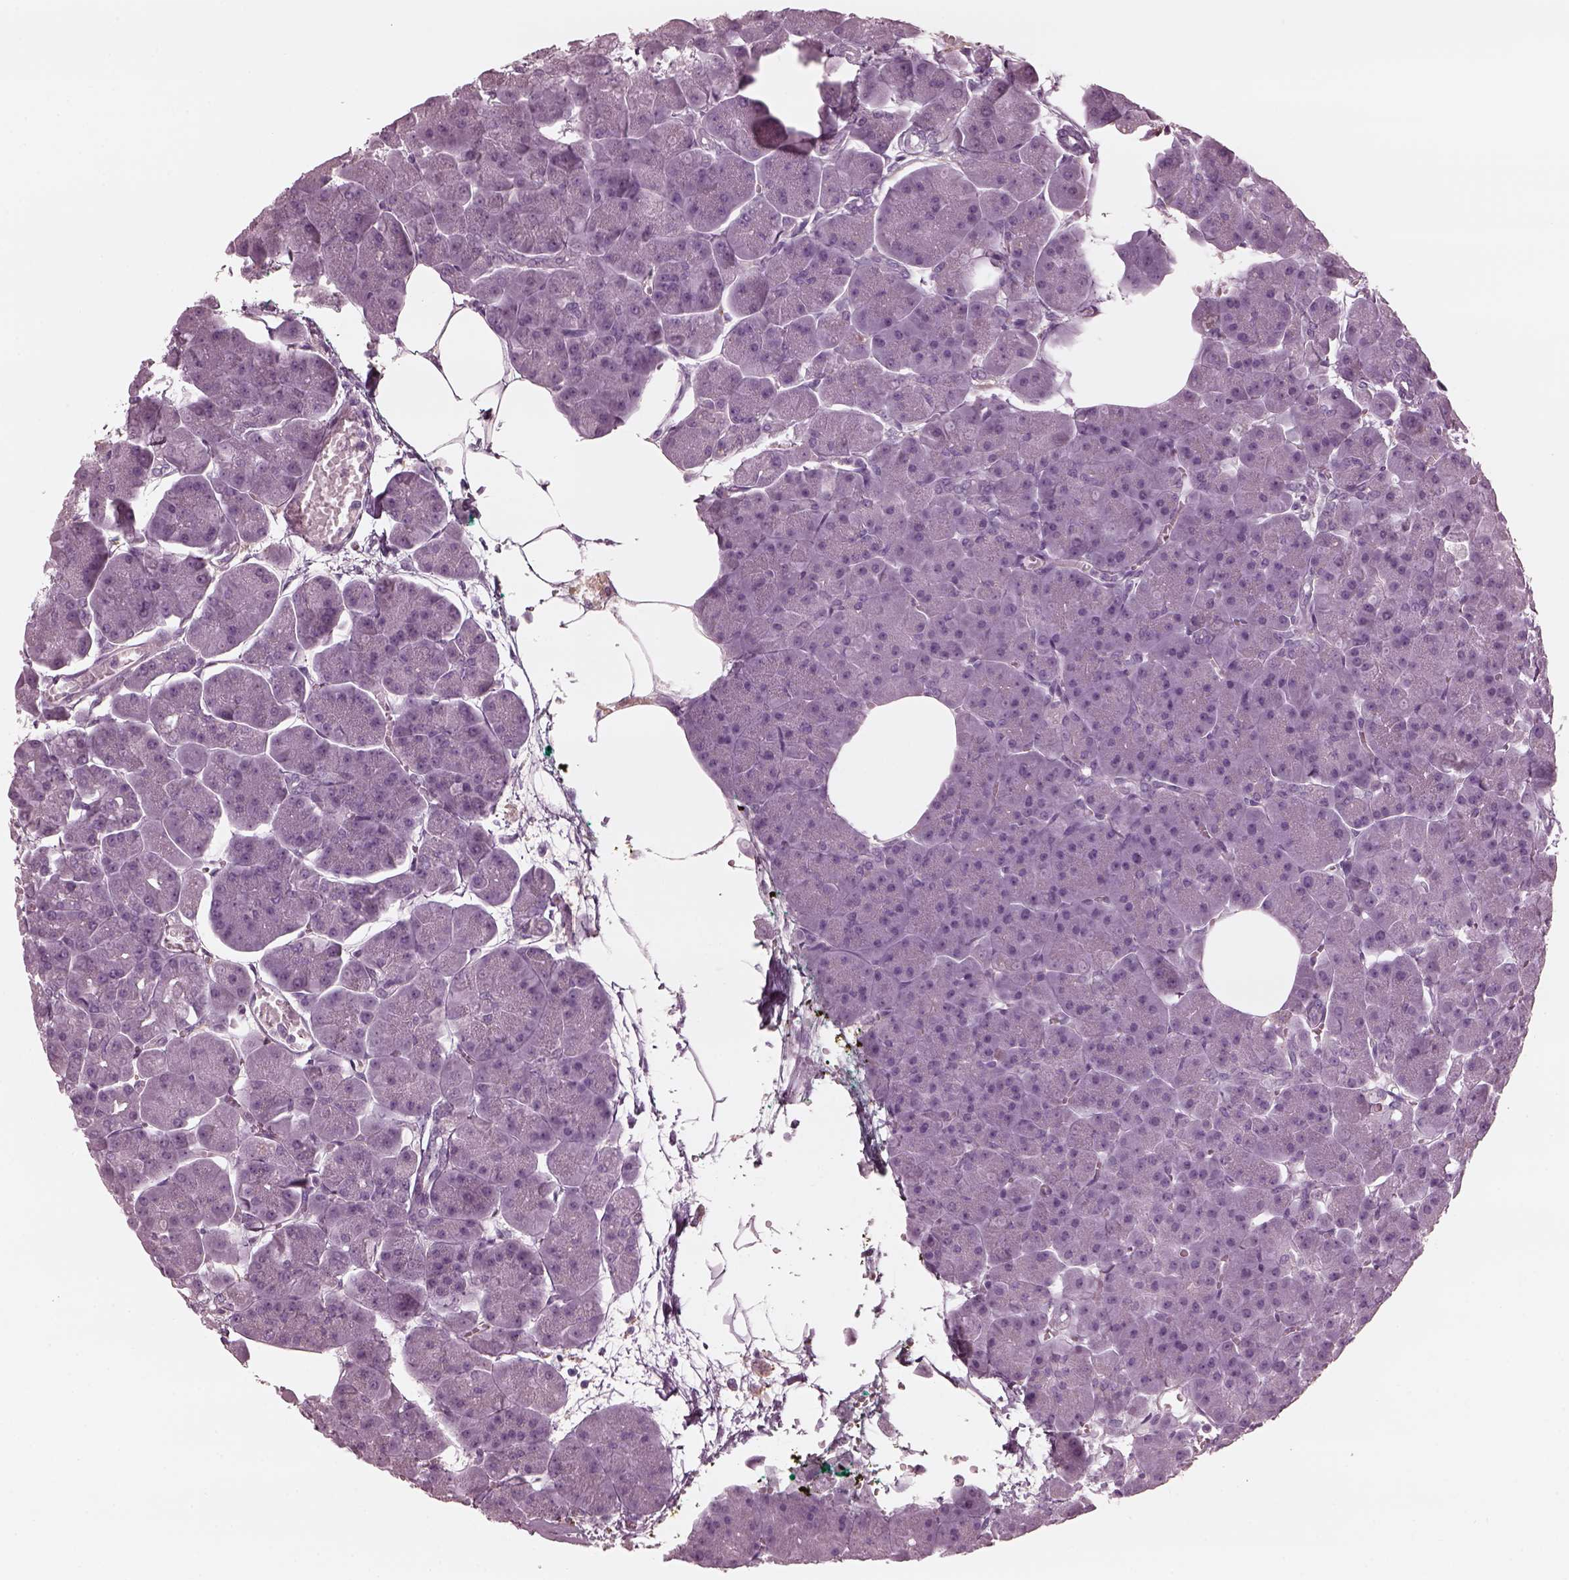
{"staining": {"intensity": "negative", "quantity": "none", "location": "none"}, "tissue": "pancreas", "cell_type": "Exocrine glandular cells", "image_type": "normal", "snomed": [{"axis": "morphology", "description": "Normal tissue, NOS"}, {"axis": "topography", "description": "Adipose tissue"}, {"axis": "topography", "description": "Pancreas"}, {"axis": "topography", "description": "Peripheral nerve tissue"}], "caption": "DAB (3,3'-diaminobenzidine) immunohistochemical staining of normal pancreas reveals no significant expression in exocrine glandular cells.", "gene": "CGA", "patient": {"sex": "female", "age": 58}}